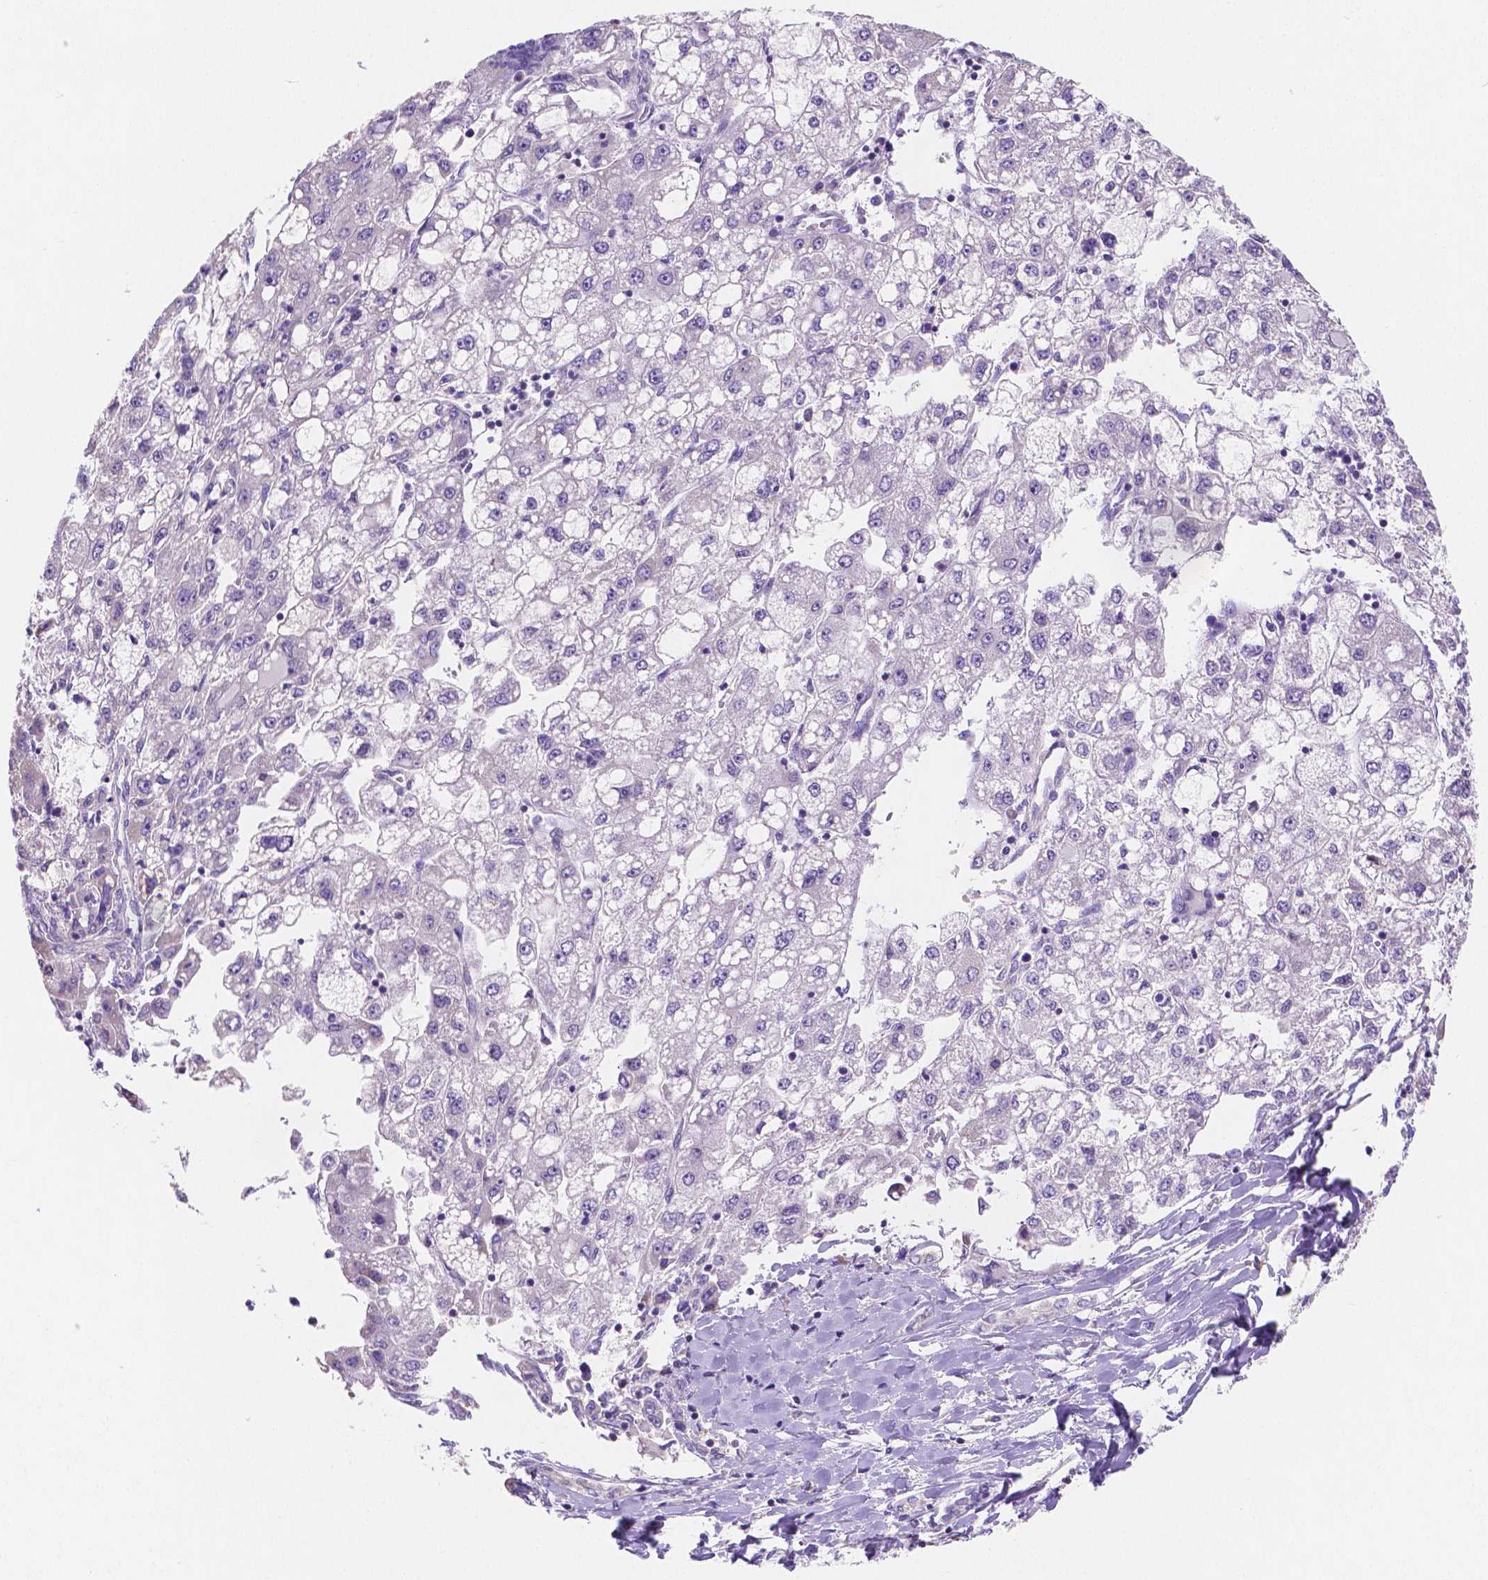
{"staining": {"intensity": "negative", "quantity": "none", "location": "none"}, "tissue": "liver cancer", "cell_type": "Tumor cells", "image_type": "cancer", "snomed": [{"axis": "morphology", "description": "Carcinoma, Hepatocellular, NOS"}, {"axis": "topography", "description": "Liver"}], "caption": "This micrograph is of liver hepatocellular carcinoma stained with immunohistochemistry (IHC) to label a protein in brown with the nuclei are counter-stained blue. There is no expression in tumor cells.", "gene": "SGTB", "patient": {"sex": "male", "age": 40}}